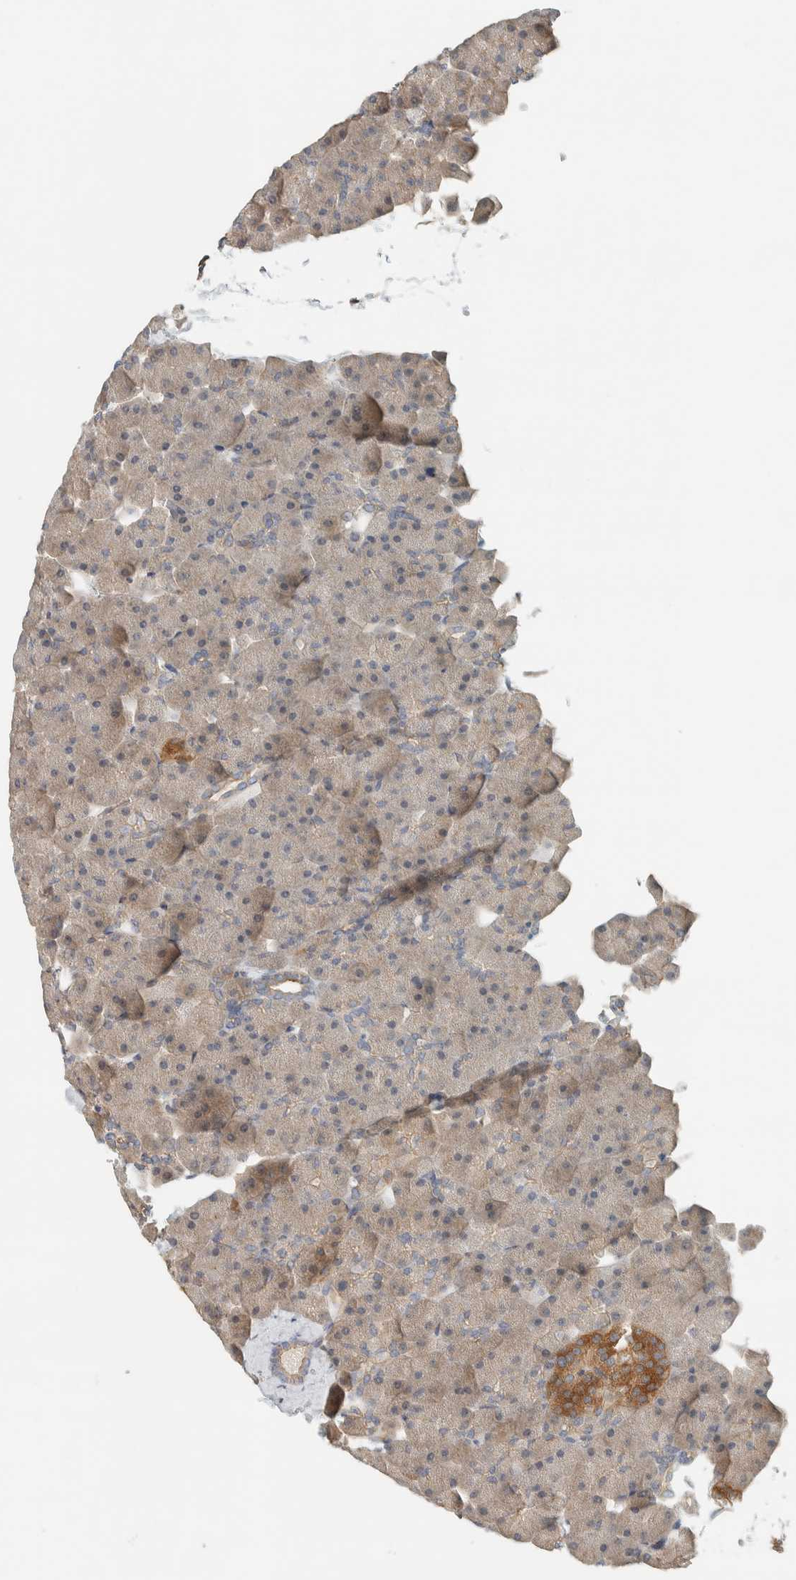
{"staining": {"intensity": "weak", "quantity": "<25%", "location": "cytoplasmic/membranous"}, "tissue": "pancreas", "cell_type": "Exocrine glandular cells", "image_type": "normal", "snomed": [{"axis": "morphology", "description": "Normal tissue, NOS"}, {"axis": "topography", "description": "Pancreas"}], "caption": "DAB (3,3'-diaminobenzidine) immunohistochemical staining of unremarkable human pancreas displays no significant positivity in exocrine glandular cells.", "gene": "RAB11FIP1", "patient": {"sex": "male", "age": 35}}